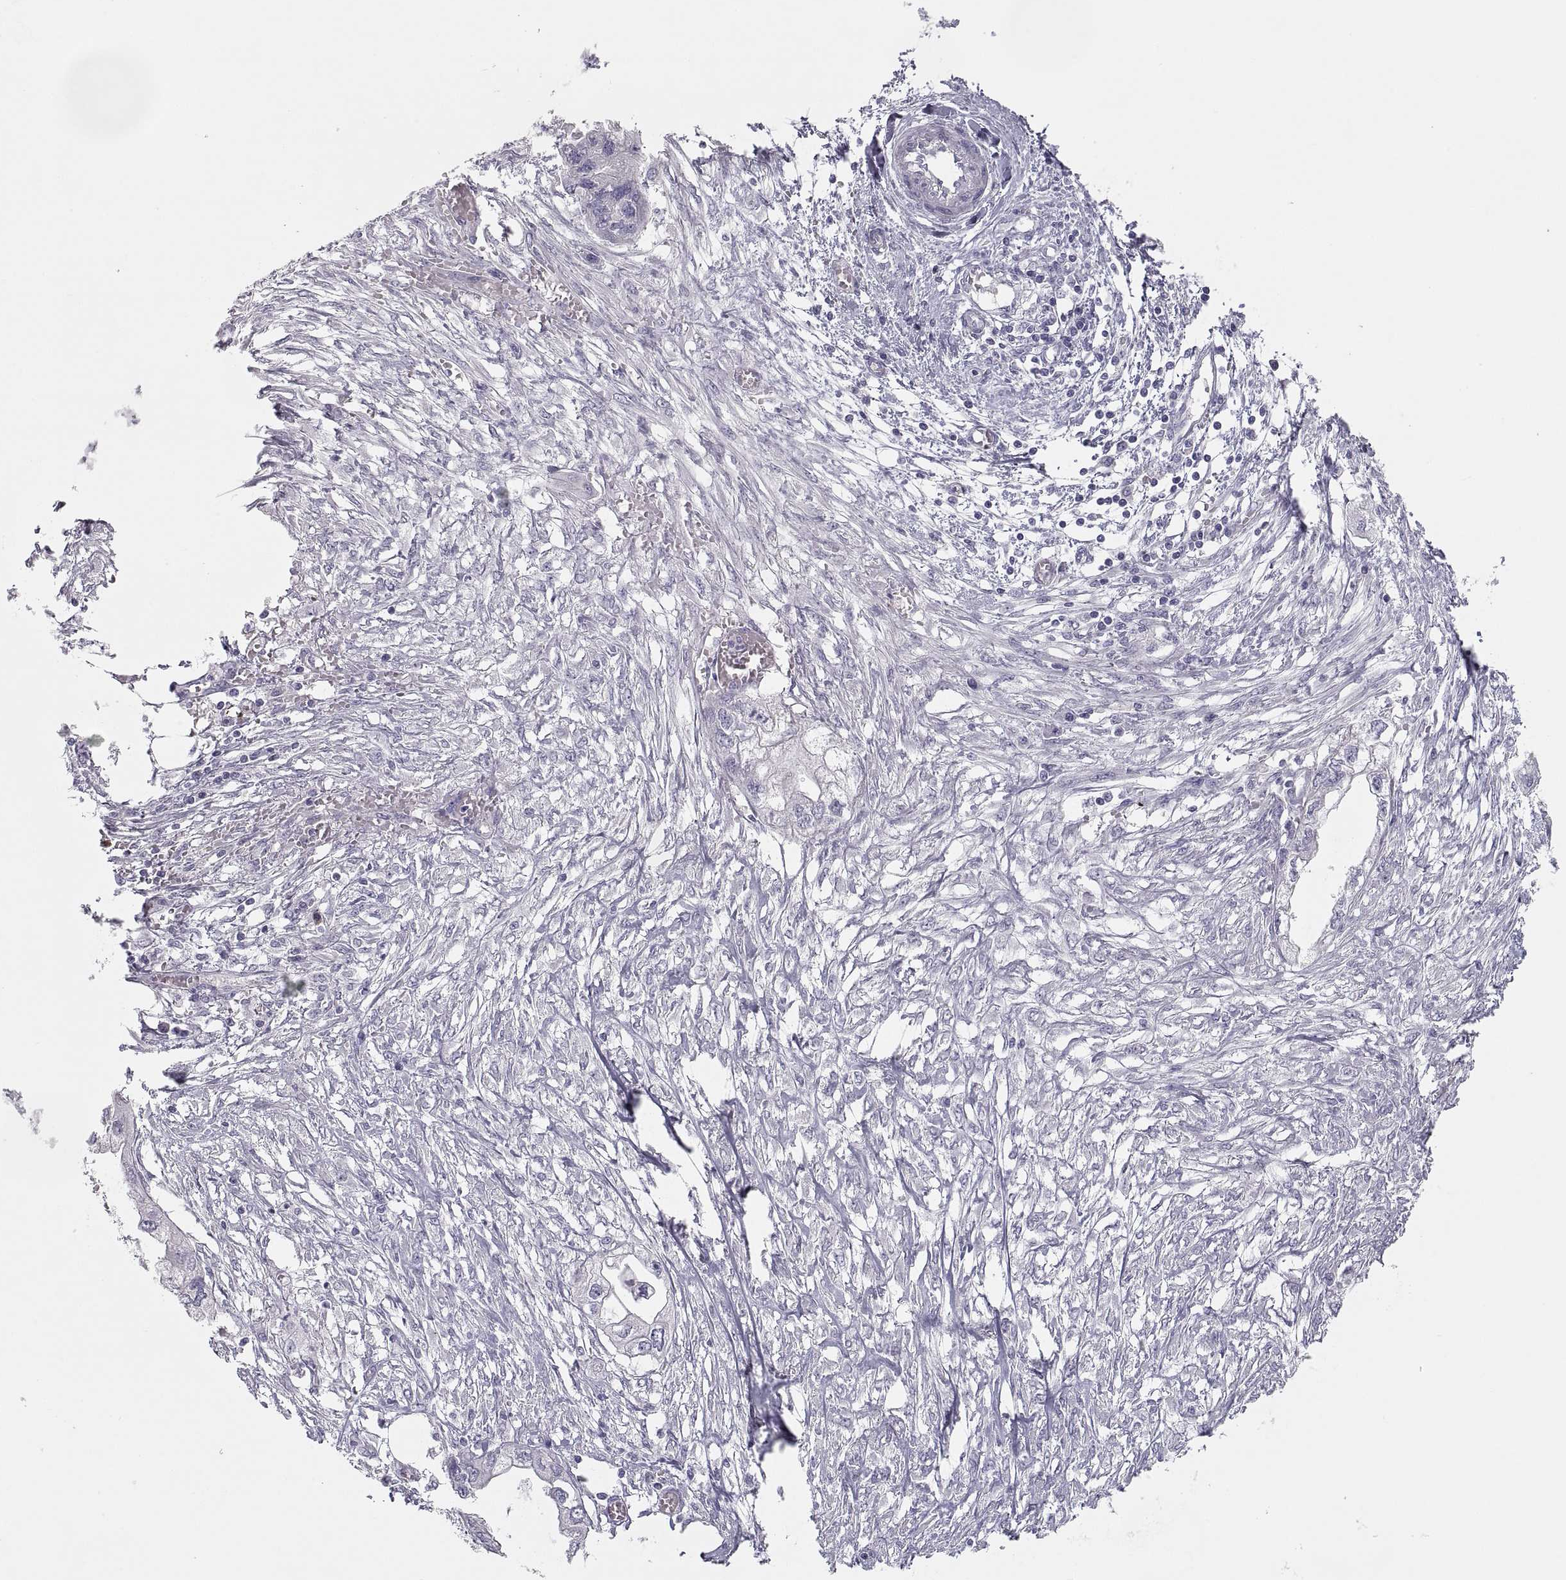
{"staining": {"intensity": "negative", "quantity": "none", "location": "none"}, "tissue": "endometrial cancer", "cell_type": "Tumor cells", "image_type": "cancer", "snomed": [{"axis": "morphology", "description": "Adenocarcinoma, NOS"}, {"axis": "morphology", "description": "Adenocarcinoma, metastatic, NOS"}, {"axis": "topography", "description": "Adipose tissue"}, {"axis": "topography", "description": "Endometrium"}], "caption": "Endometrial cancer (metastatic adenocarcinoma) was stained to show a protein in brown. There is no significant staining in tumor cells.", "gene": "MAGEB2", "patient": {"sex": "female", "age": 67}}